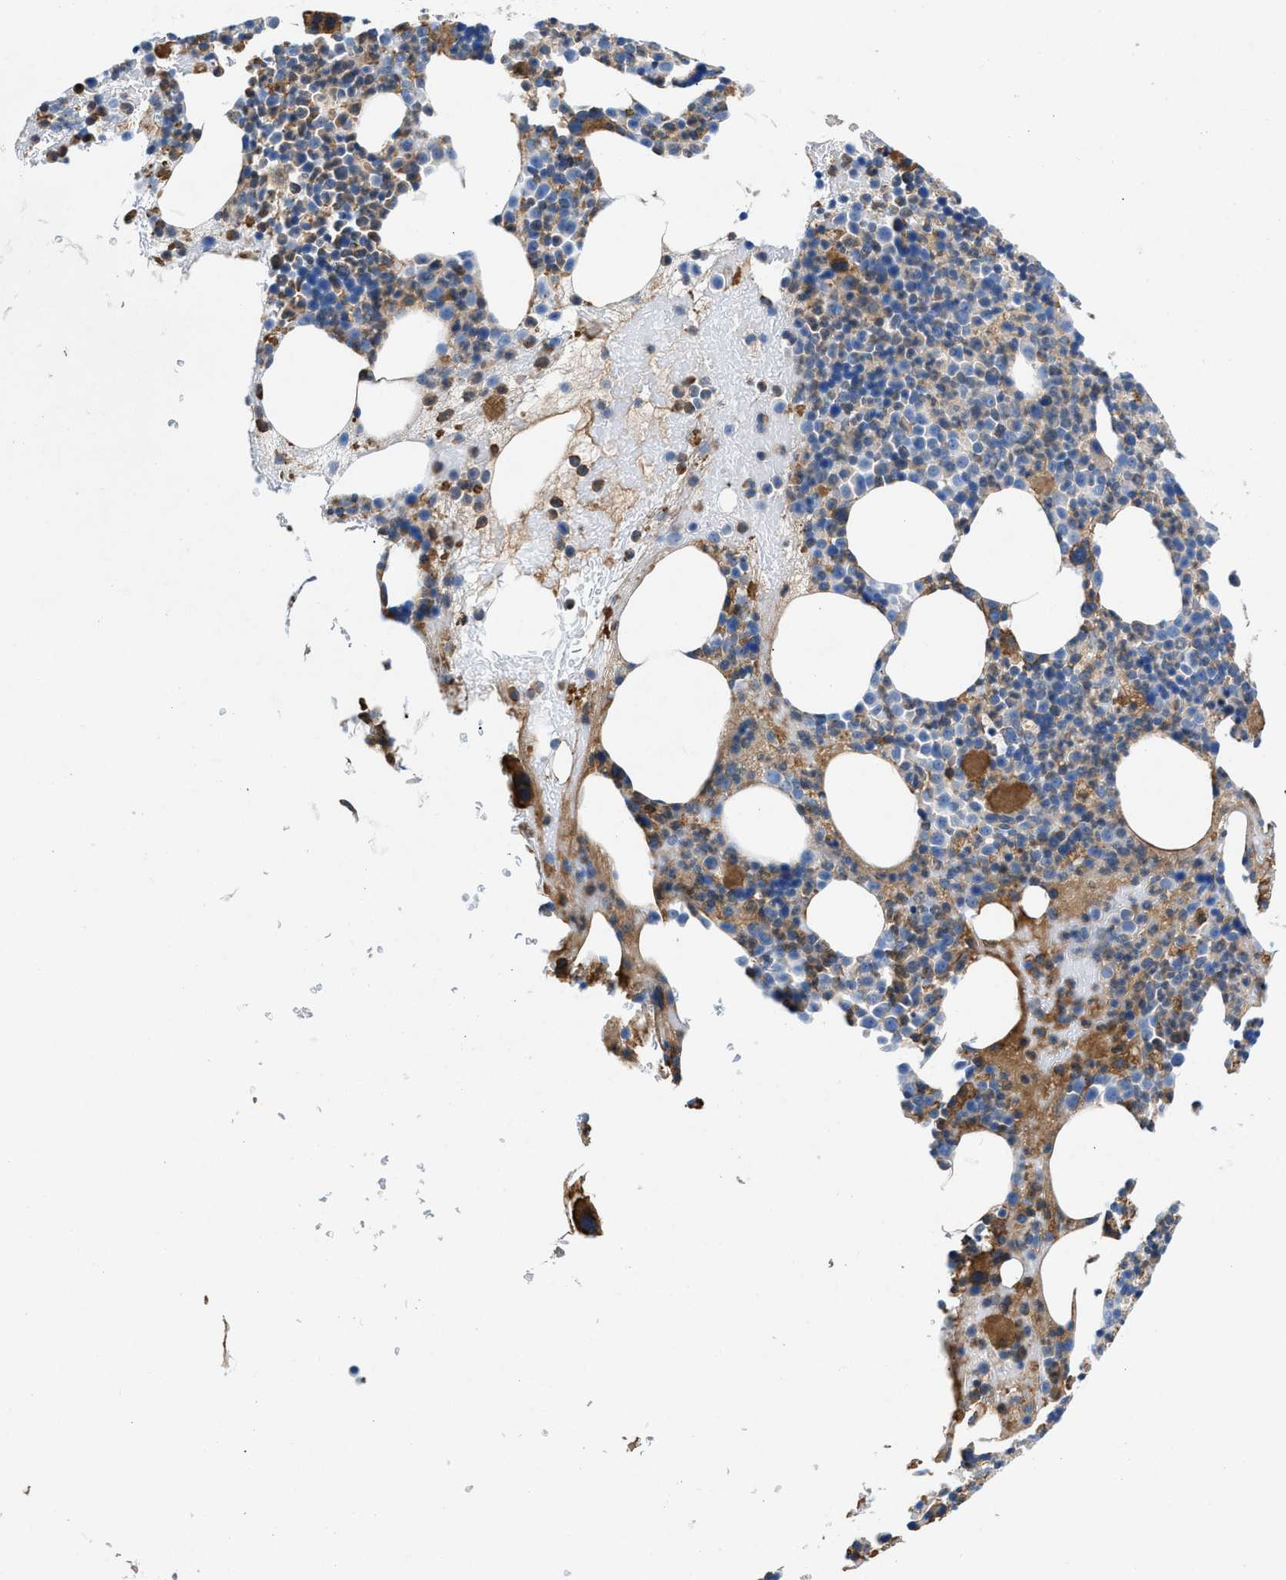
{"staining": {"intensity": "moderate", "quantity": "<25%", "location": "cytoplasmic/membranous"}, "tissue": "bone marrow", "cell_type": "Hematopoietic cells", "image_type": "normal", "snomed": [{"axis": "morphology", "description": "Normal tissue, NOS"}, {"axis": "morphology", "description": "Inflammation, NOS"}, {"axis": "topography", "description": "Bone marrow"}], "caption": "High-magnification brightfield microscopy of benign bone marrow stained with DAB (3,3'-diaminobenzidine) (brown) and counterstained with hematoxylin (blue). hematopoietic cells exhibit moderate cytoplasmic/membranous staining is appreciated in about<25% of cells.", "gene": "ATP6V0D1", "patient": {"sex": "male", "age": 73}}